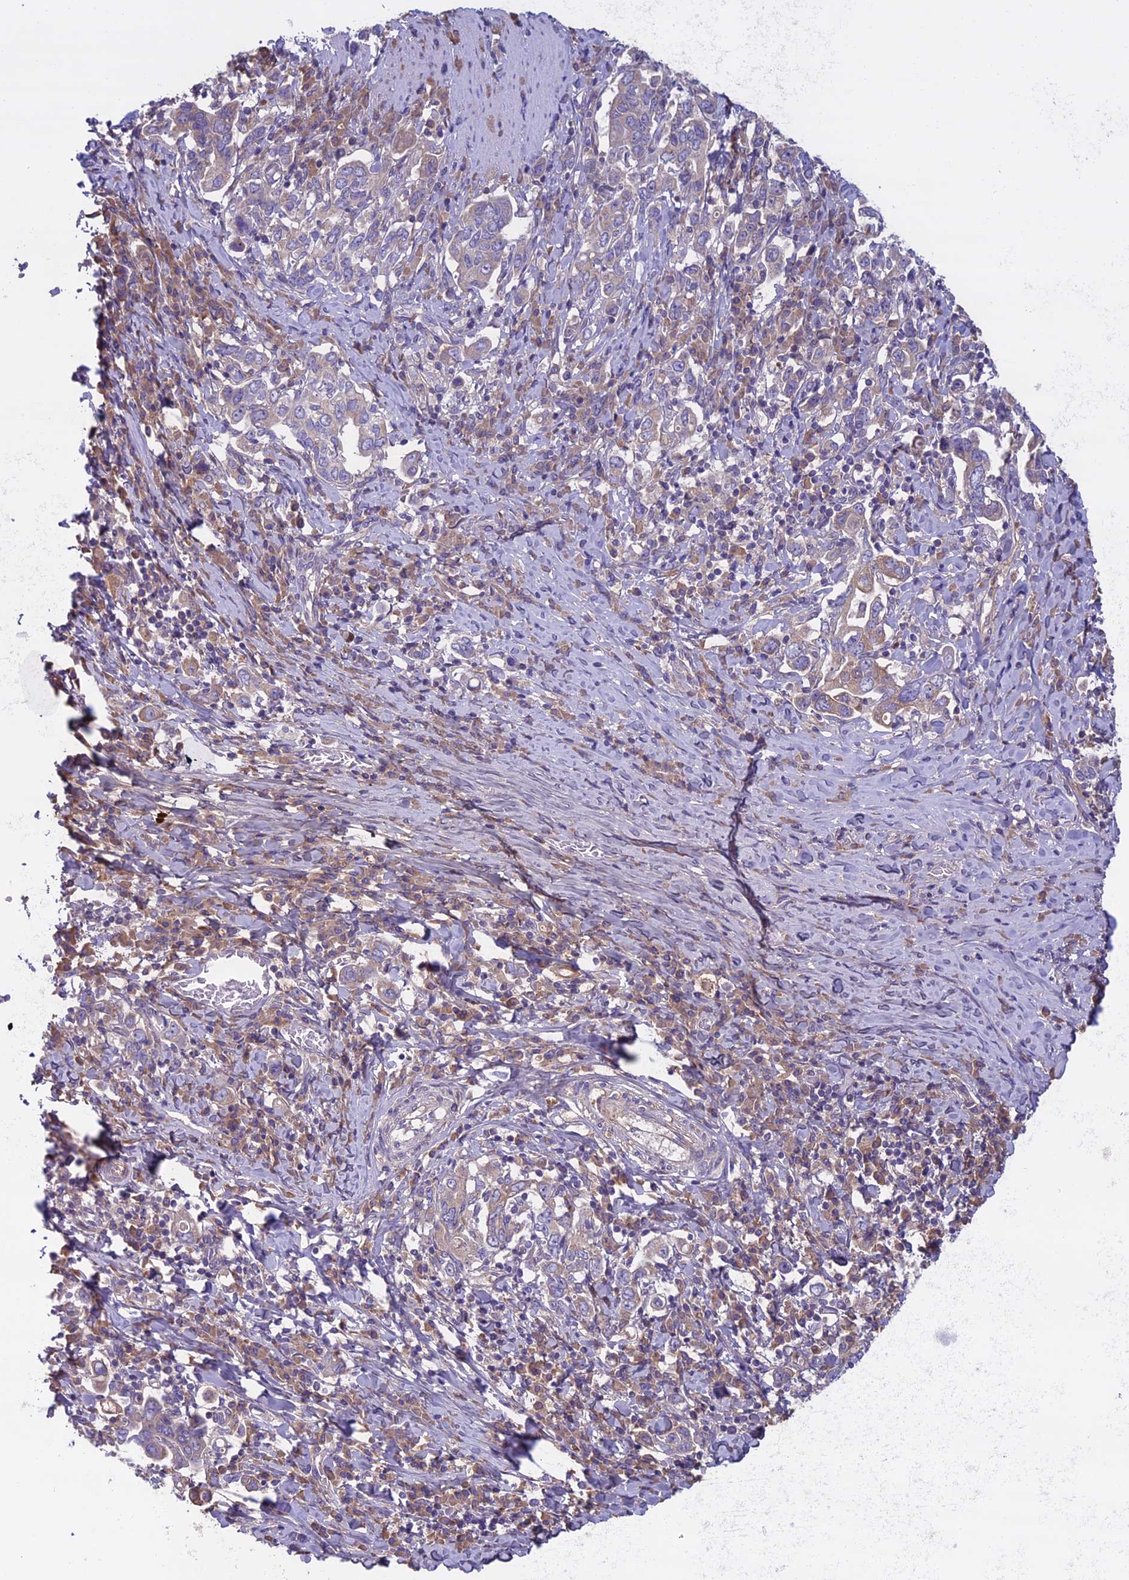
{"staining": {"intensity": "weak", "quantity": "25%-75%", "location": "cytoplasmic/membranous"}, "tissue": "stomach cancer", "cell_type": "Tumor cells", "image_type": "cancer", "snomed": [{"axis": "morphology", "description": "Adenocarcinoma, NOS"}, {"axis": "topography", "description": "Stomach, upper"}, {"axis": "topography", "description": "Stomach"}], "caption": "IHC (DAB (3,3'-diaminobenzidine)) staining of stomach adenocarcinoma exhibits weak cytoplasmic/membranous protein expression in about 25%-75% of tumor cells. Using DAB (brown) and hematoxylin (blue) stains, captured at high magnification using brightfield microscopy.", "gene": "DCTN5", "patient": {"sex": "male", "age": 62}}